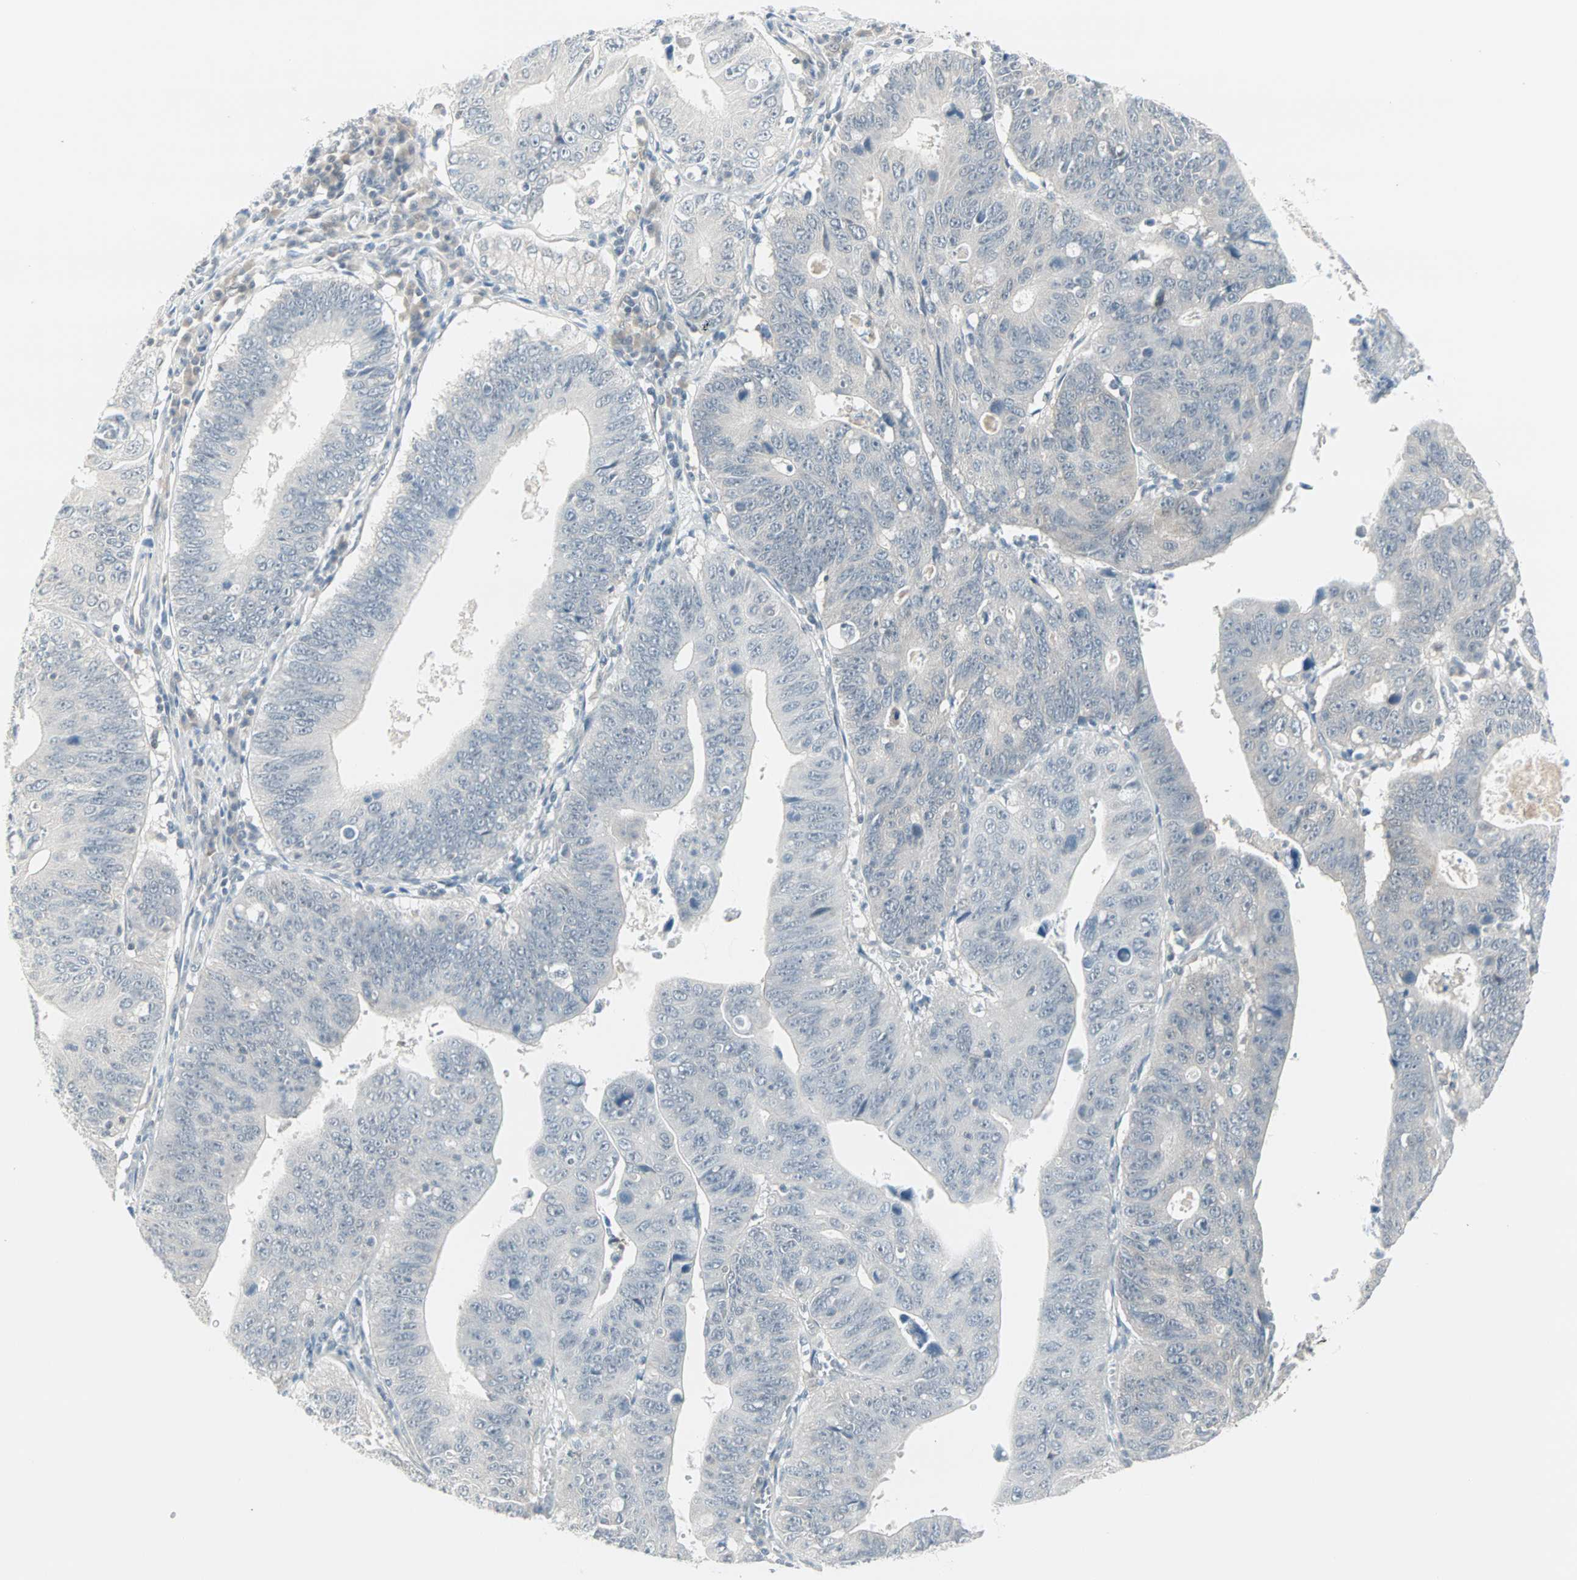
{"staining": {"intensity": "negative", "quantity": "none", "location": "none"}, "tissue": "stomach cancer", "cell_type": "Tumor cells", "image_type": "cancer", "snomed": [{"axis": "morphology", "description": "Adenocarcinoma, NOS"}, {"axis": "topography", "description": "Stomach"}], "caption": "An immunohistochemistry histopathology image of stomach cancer is shown. There is no staining in tumor cells of stomach cancer.", "gene": "PTPA", "patient": {"sex": "male", "age": 59}}